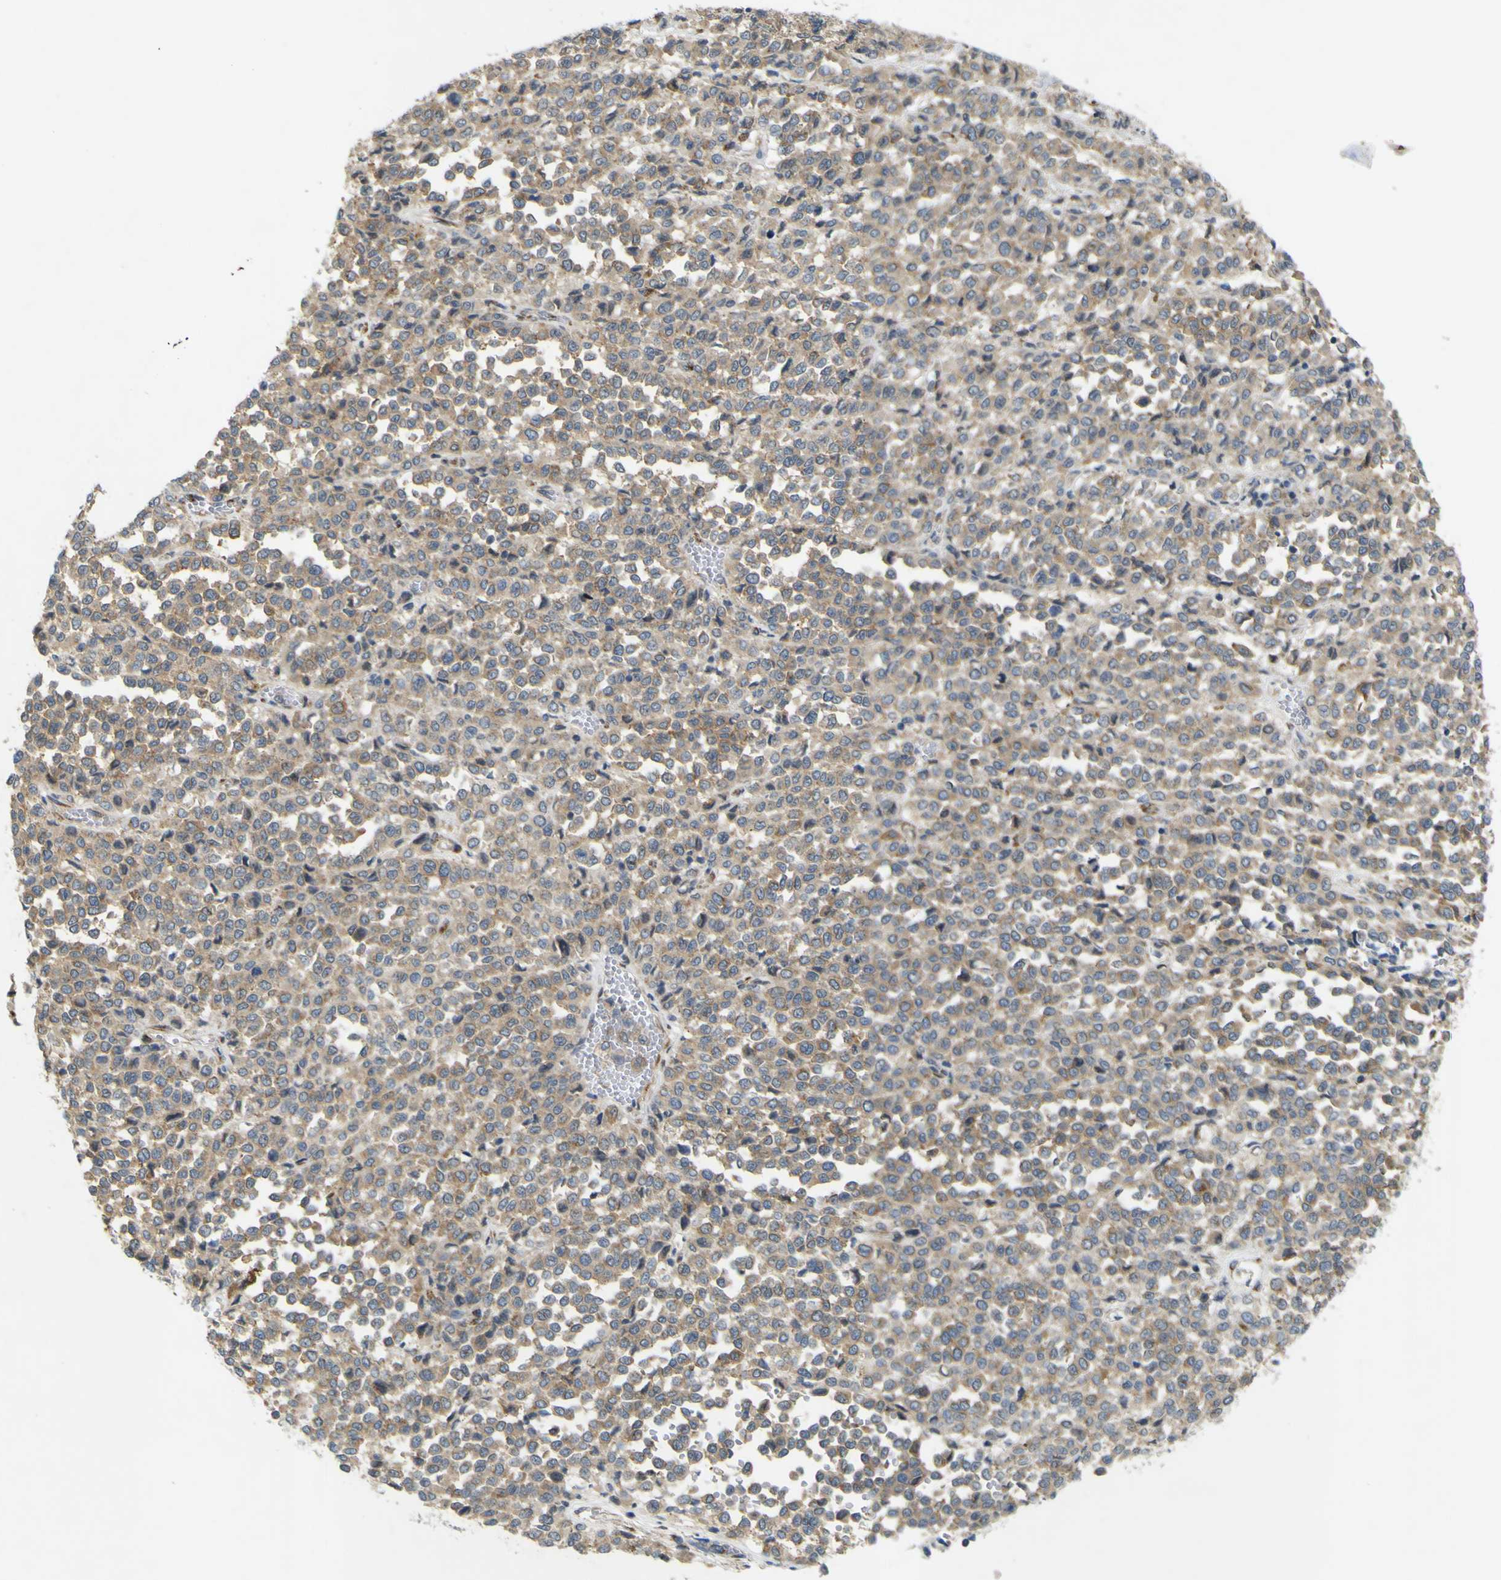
{"staining": {"intensity": "weak", "quantity": ">75%", "location": "cytoplasmic/membranous"}, "tissue": "melanoma", "cell_type": "Tumor cells", "image_type": "cancer", "snomed": [{"axis": "morphology", "description": "Malignant melanoma, Metastatic site"}, {"axis": "topography", "description": "Pancreas"}], "caption": "Immunohistochemistry micrograph of neoplastic tissue: malignant melanoma (metastatic site) stained using immunohistochemistry shows low levels of weak protein expression localized specifically in the cytoplasmic/membranous of tumor cells, appearing as a cytoplasmic/membranous brown color.", "gene": "IGF2R", "patient": {"sex": "female", "age": 30}}